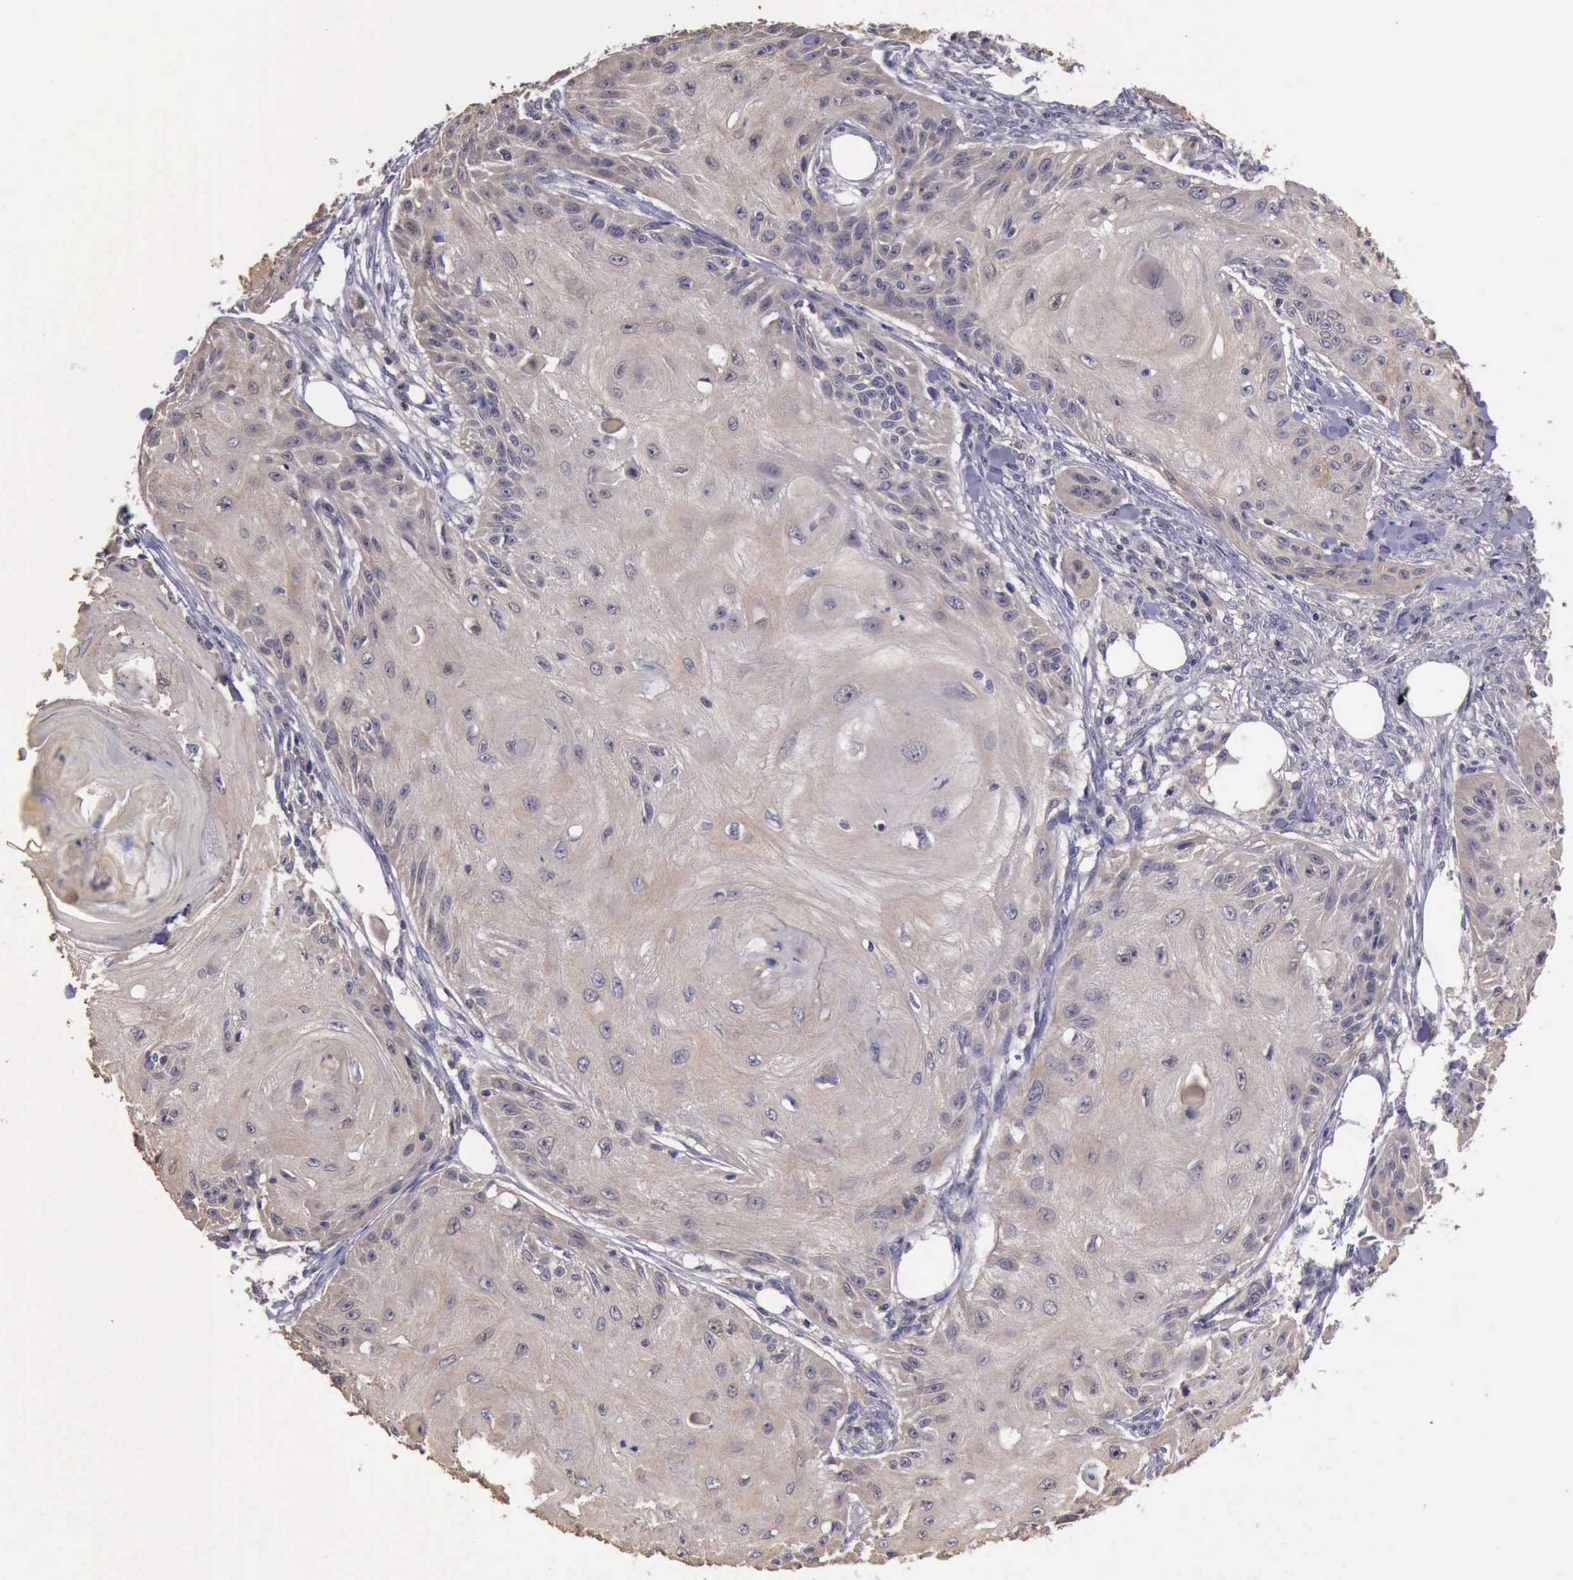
{"staining": {"intensity": "negative", "quantity": "none", "location": "none"}, "tissue": "skin cancer", "cell_type": "Tumor cells", "image_type": "cancer", "snomed": [{"axis": "morphology", "description": "Squamous cell carcinoma, NOS"}, {"axis": "topography", "description": "Skin"}], "caption": "Tumor cells are negative for protein expression in human skin cancer.", "gene": "RAB39B", "patient": {"sex": "female", "age": 88}}